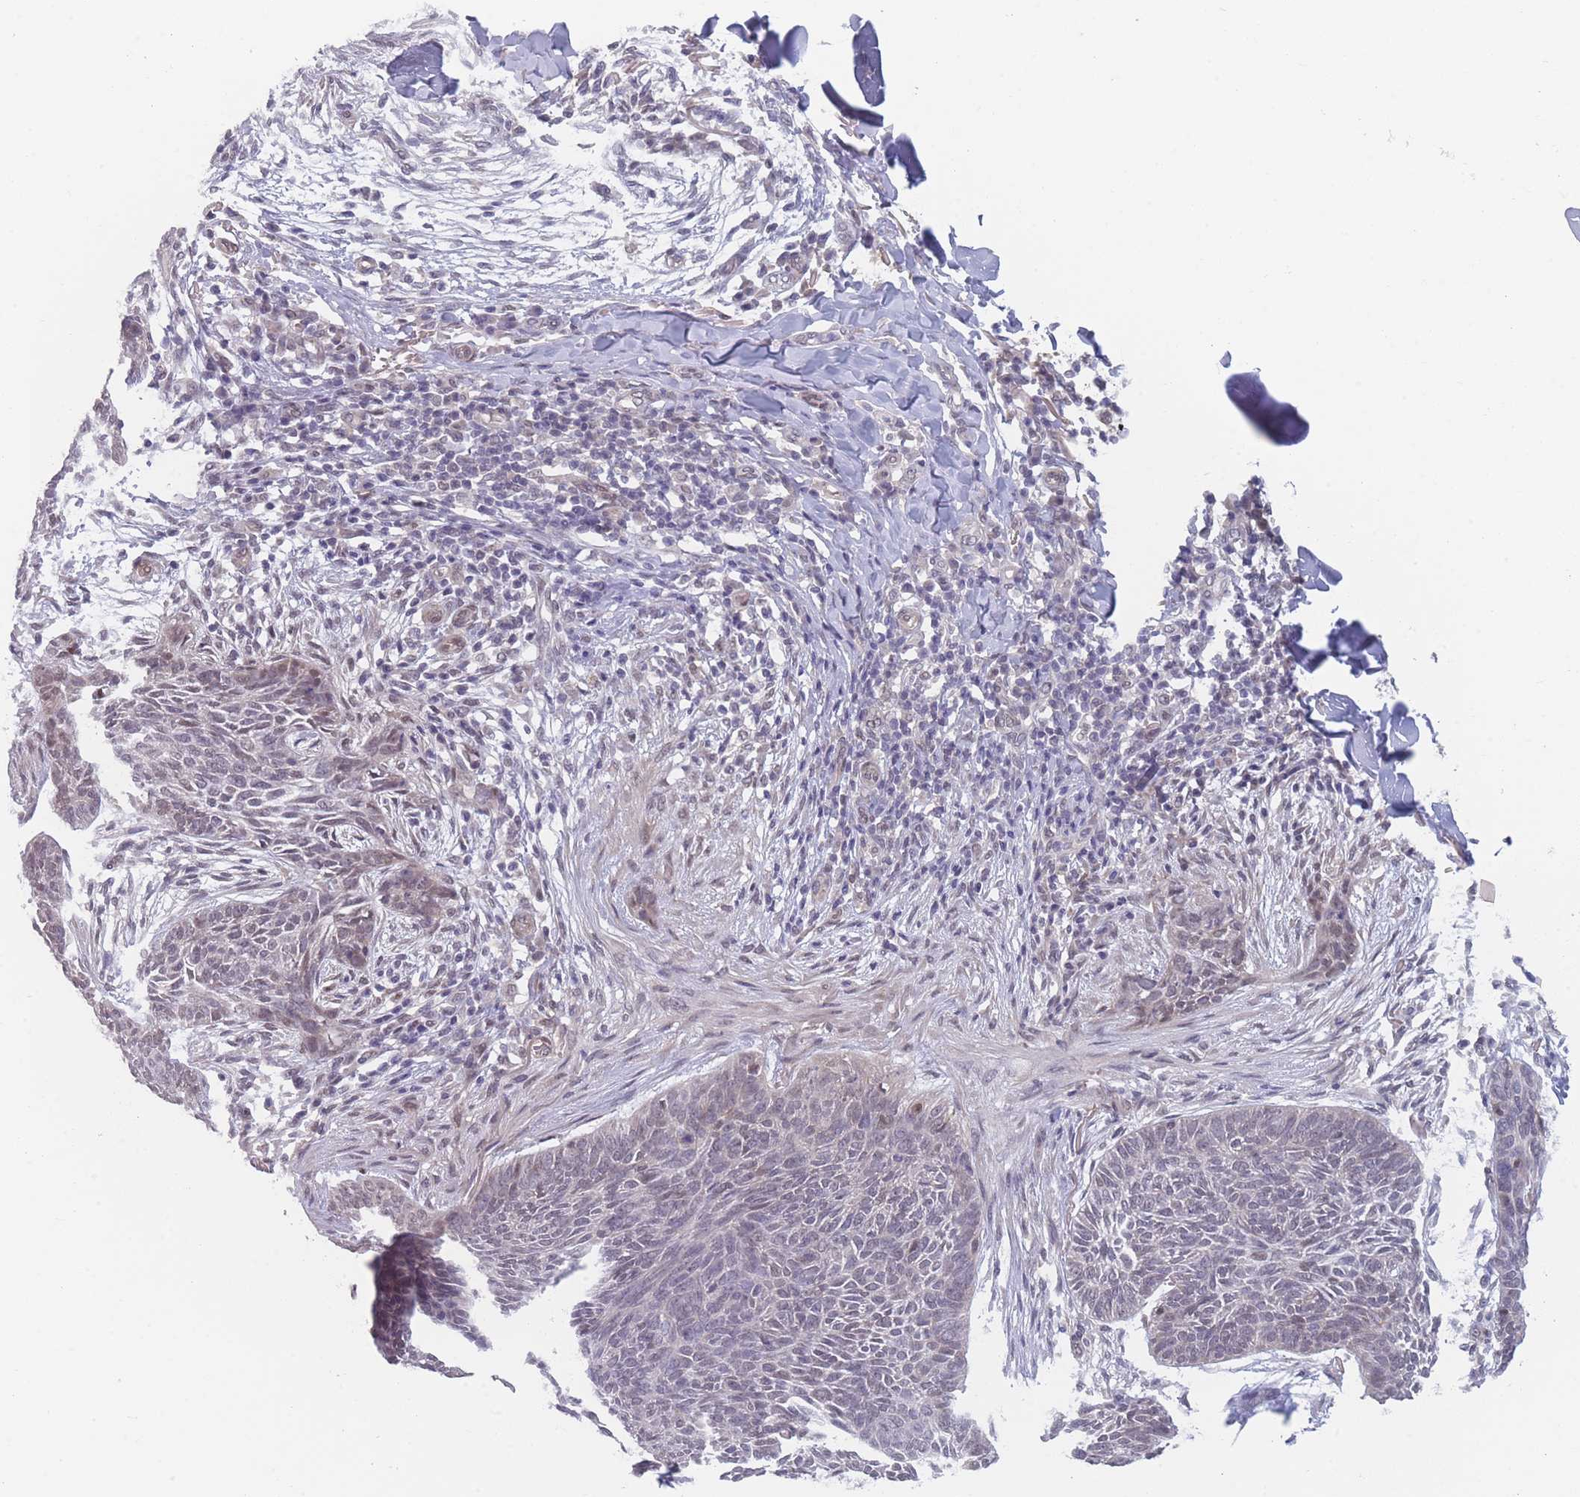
{"staining": {"intensity": "negative", "quantity": "none", "location": "none"}, "tissue": "skin cancer", "cell_type": "Tumor cells", "image_type": "cancer", "snomed": [{"axis": "morphology", "description": "Basal cell carcinoma"}, {"axis": "topography", "description": "Skin"}], "caption": "Skin basal cell carcinoma was stained to show a protein in brown. There is no significant staining in tumor cells. The staining was performed using DAB to visualize the protein expression in brown, while the nuclei were stained in blue with hematoxylin (Magnification: 20x).", "gene": "ANKRD10", "patient": {"sex": "male", "age": 85}}